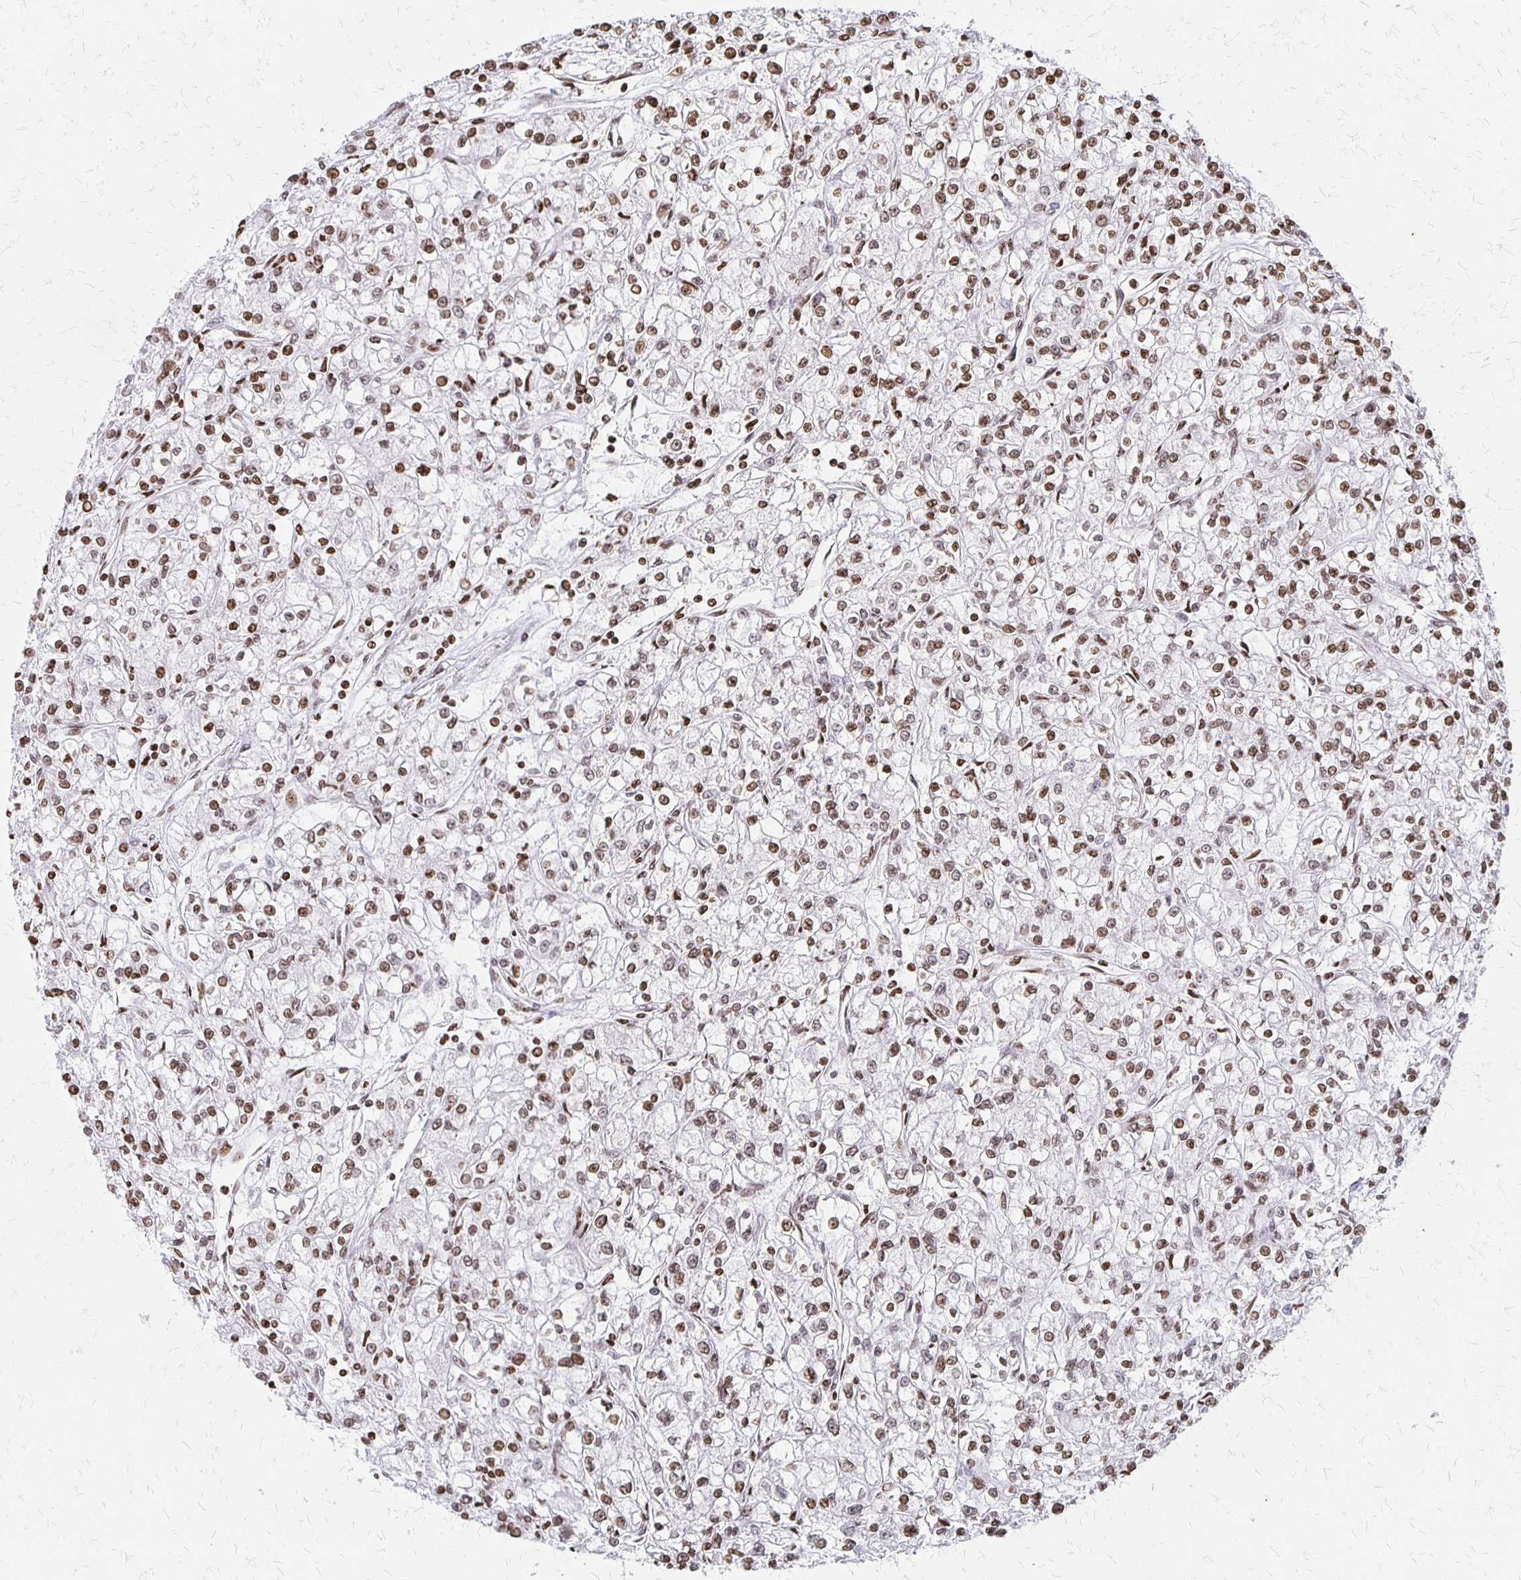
{"staining": {"intensity": "moderate", "quantity": ">75%", "location": "nuclear"}, "tissue": "renal cancer", "cell_type": "Tumor cells", "image_type": "cancer", "snomed": [{"axis": "morphology", "description": "Adenocarcinoma, NOS"}, {"axis": "topography", "description": "Kidney"}], "caption": "This is a micrograph of immunohistochemistry (IHC) staining of renal cancer (adenocarcinoma), which shows moderate staining in the nuclear of tumor cells.", "gene": "ZNF280C", "patient": {"sex": "female", "age": 59}}